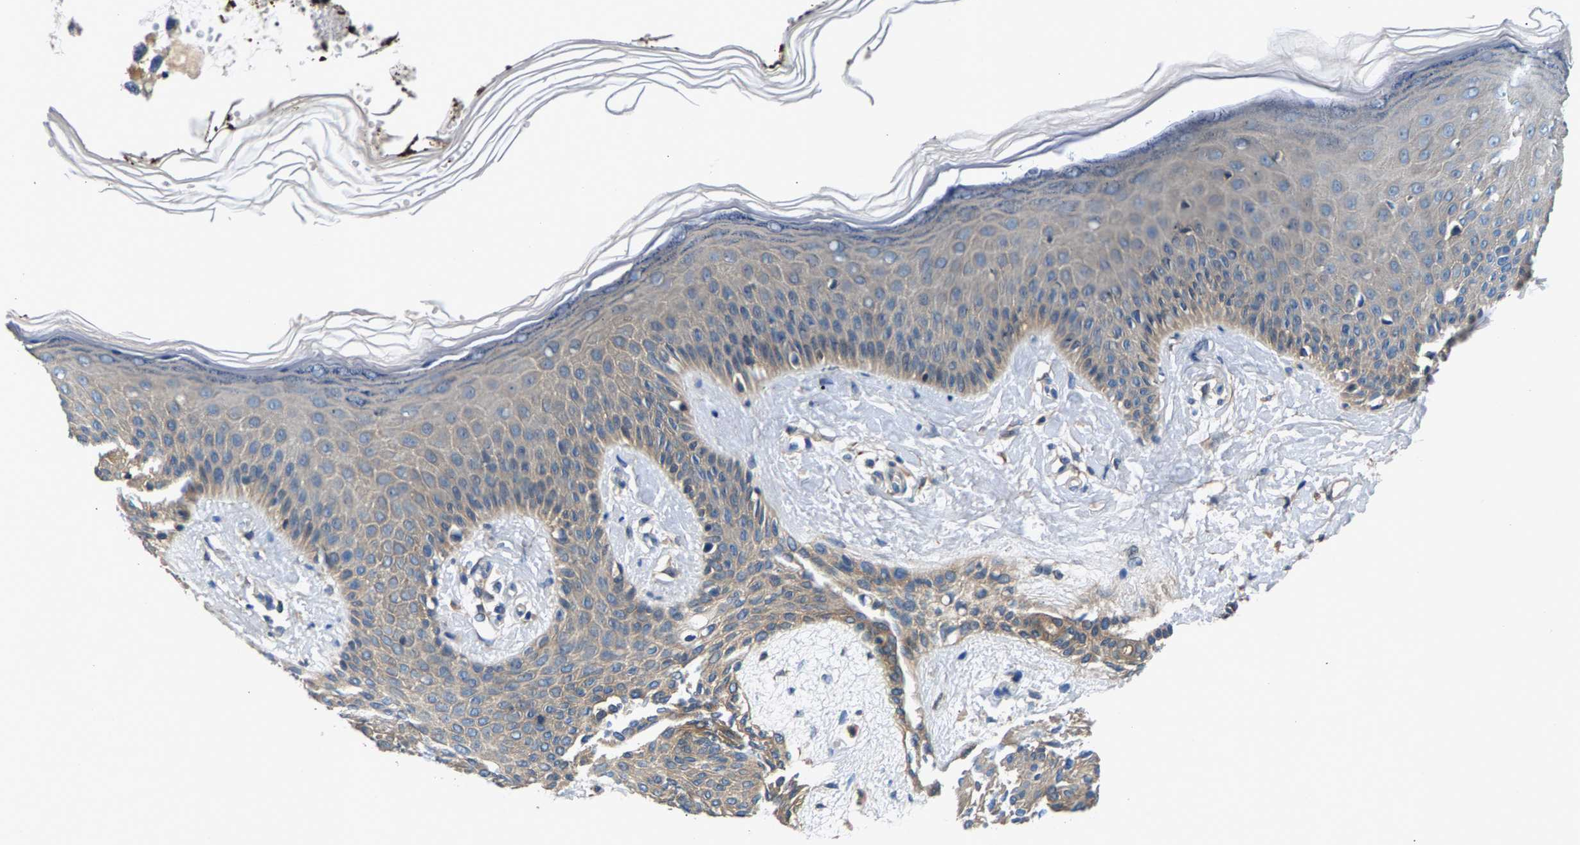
{"staining": {"intensity": "negative", "quantity": "none", "location": "none"}, "tissue": "skin", "cell_type": "Fibroblasts", "image_type": "normal", "snomed": [{"axis": "morphology", "description": "Normal tissue, NOS"}, {"axis": "topography", "description": "Skin"}, {"axis": "topography", "description": "Peripheral nerve tissue"}], "caption": "Immunohistochemistry image of normal skin: human skin stained with DAB shows no significant protein expression in fibroblasts.", "gene": "NT5C", "patient": {"sex": "male", "age": 24}}